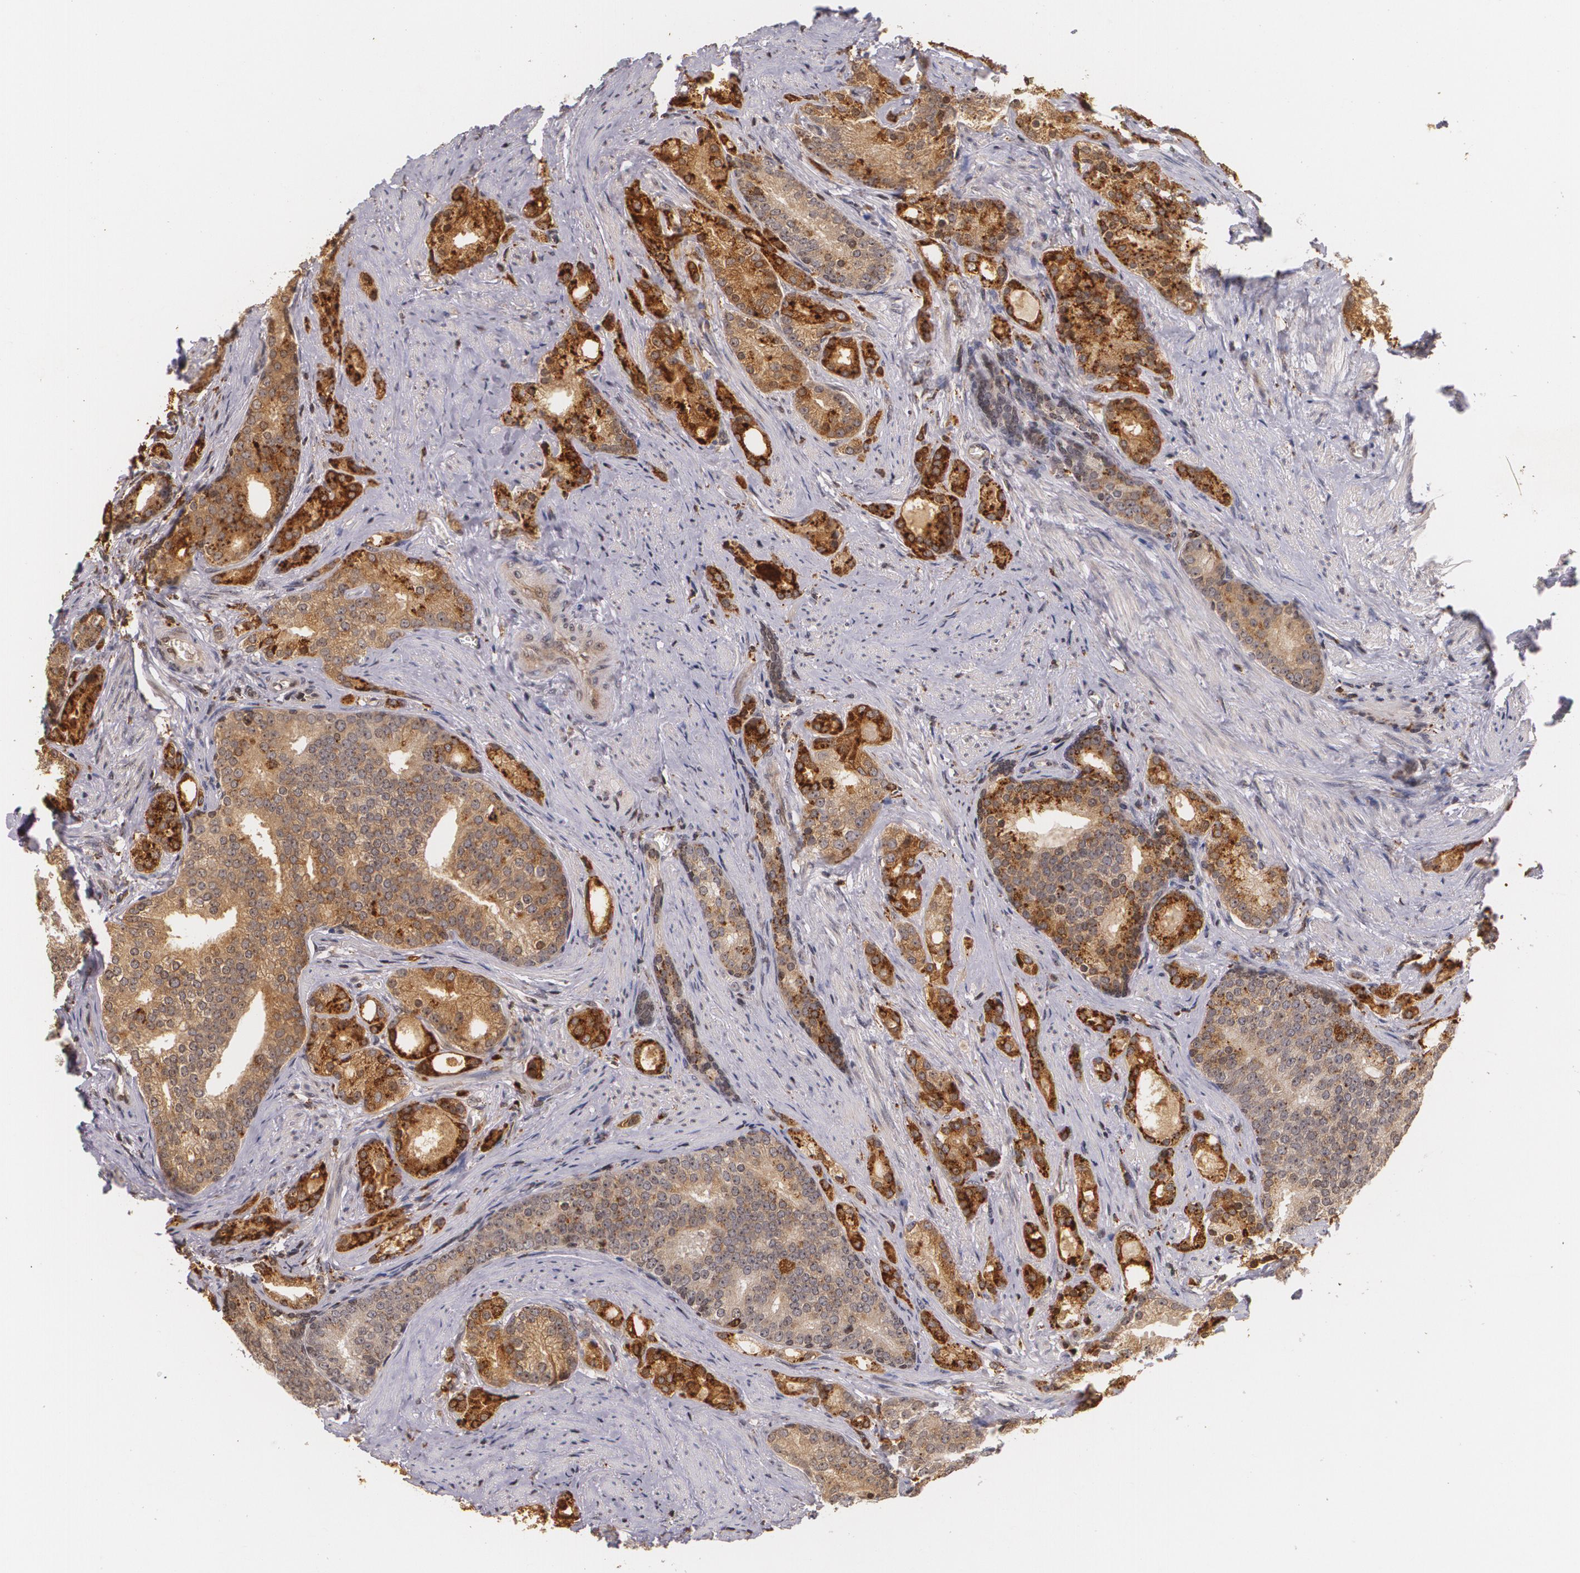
{"staining": {"intensity": "strong", "quantity": ">75%", "location": "cytoplasmic/membranous"}, "tissue": "prostate cancer", "cell_type": "Tumor cells", "image_type": "cancer", "snomed": [{"axis": "morphology", "description": "Adenocarcinoma, Low grade"}, {"axis": "topography", "description": "Prostate"}], "caption": "This is a histology image of immunohistochemistry staining of adenocarcinoma (low-grade) (prostate), which shows strong staining in the cytoplasmic/membranous of tumor cells.", "gene": "VAV3", "patient": {"sex": "male", "age": 71}}